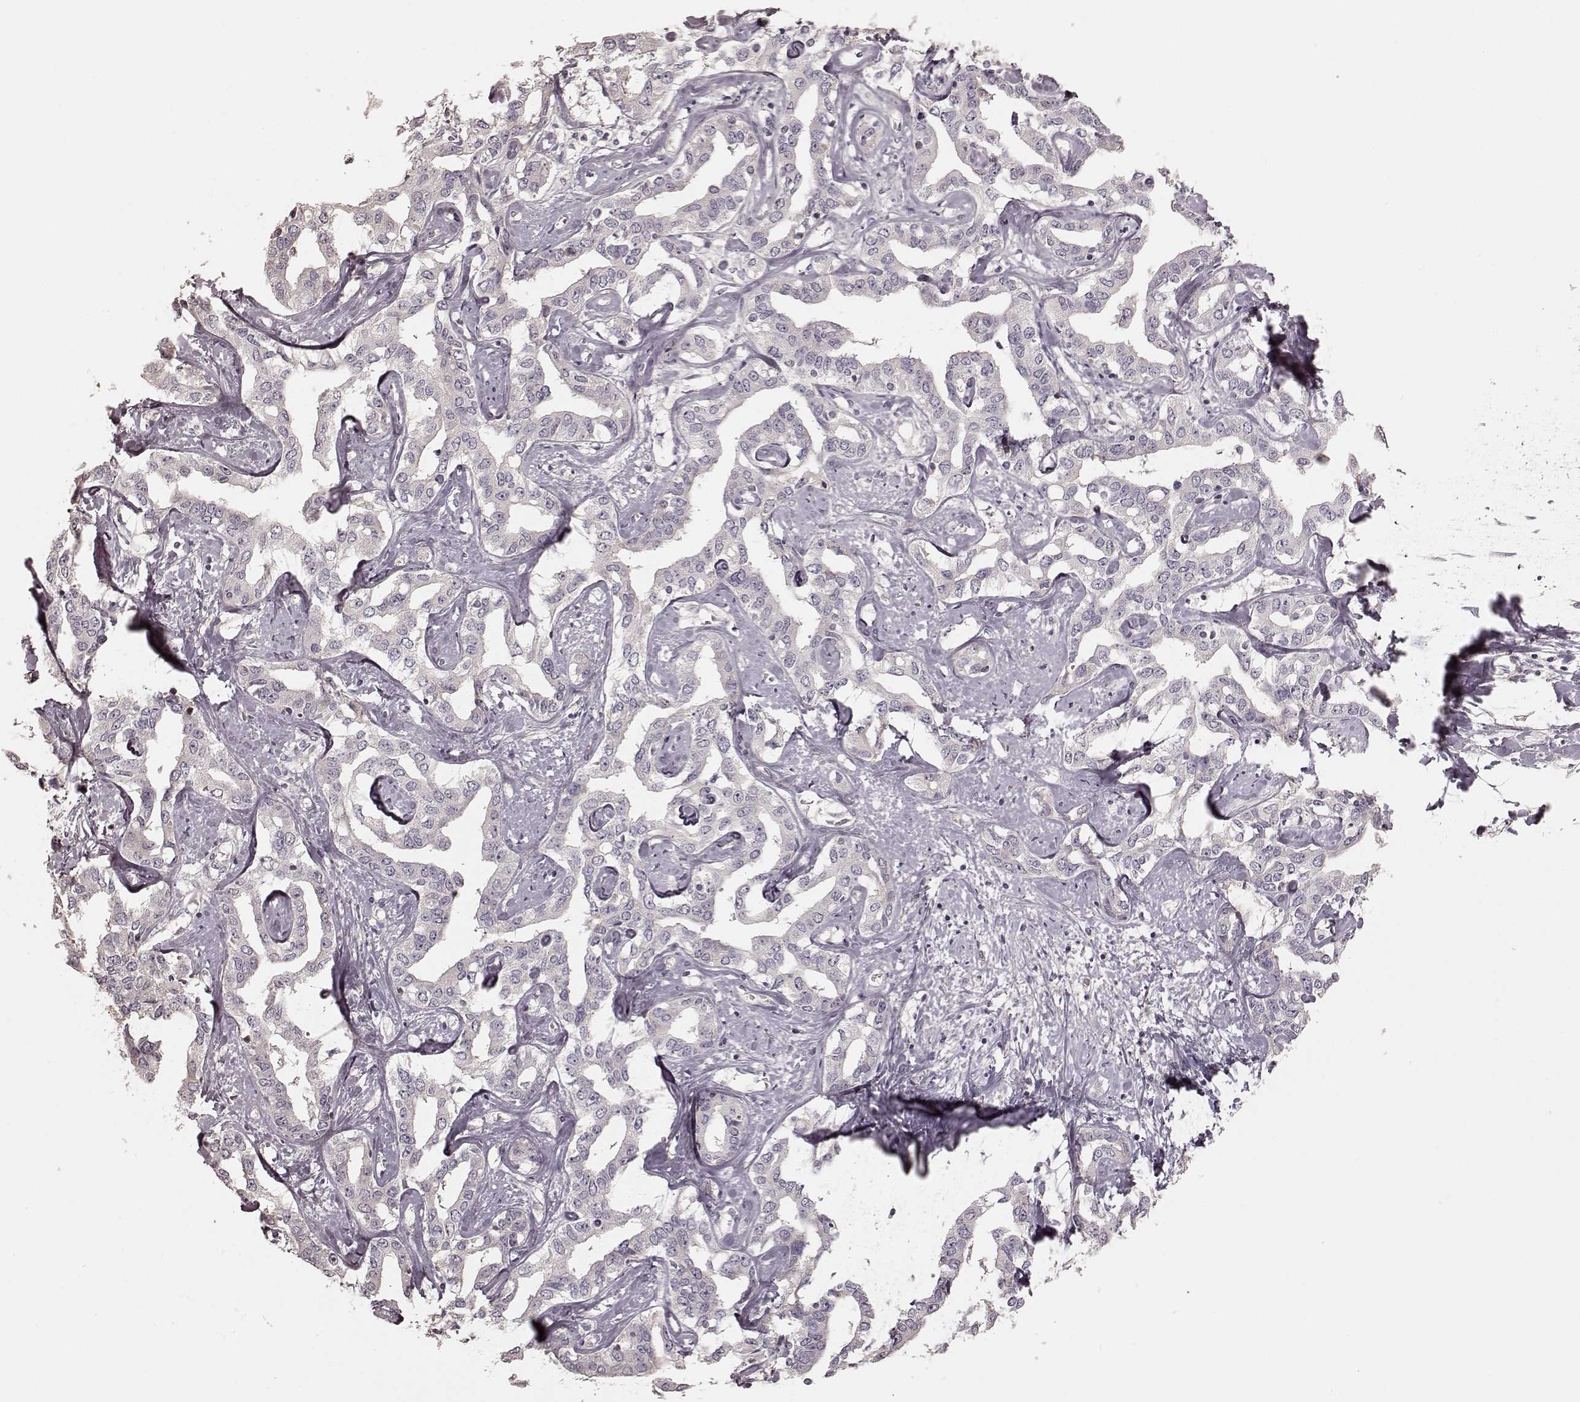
{"staining": {"intensity": "negative", "quantity": "none", "location": "none"}, "tissue": "liver cancer", "cell_type": "Tumor cells", "image_type": "cancer", "snomed": [{"axis": "morphology", "description": "Cholangiocarcinoma"}, {"axis": "topography", "description": "Liver"}], "caption": "IHC histopathology image of neoplastic tissue: human liver cholangiocarcinoma stained with DAB (3,3'-diaminobenzidine) demonstrates no significant protein staining in tumor cells.", "gene": "KCNJ9", "patient": {"sex": "male", "age": 59}}